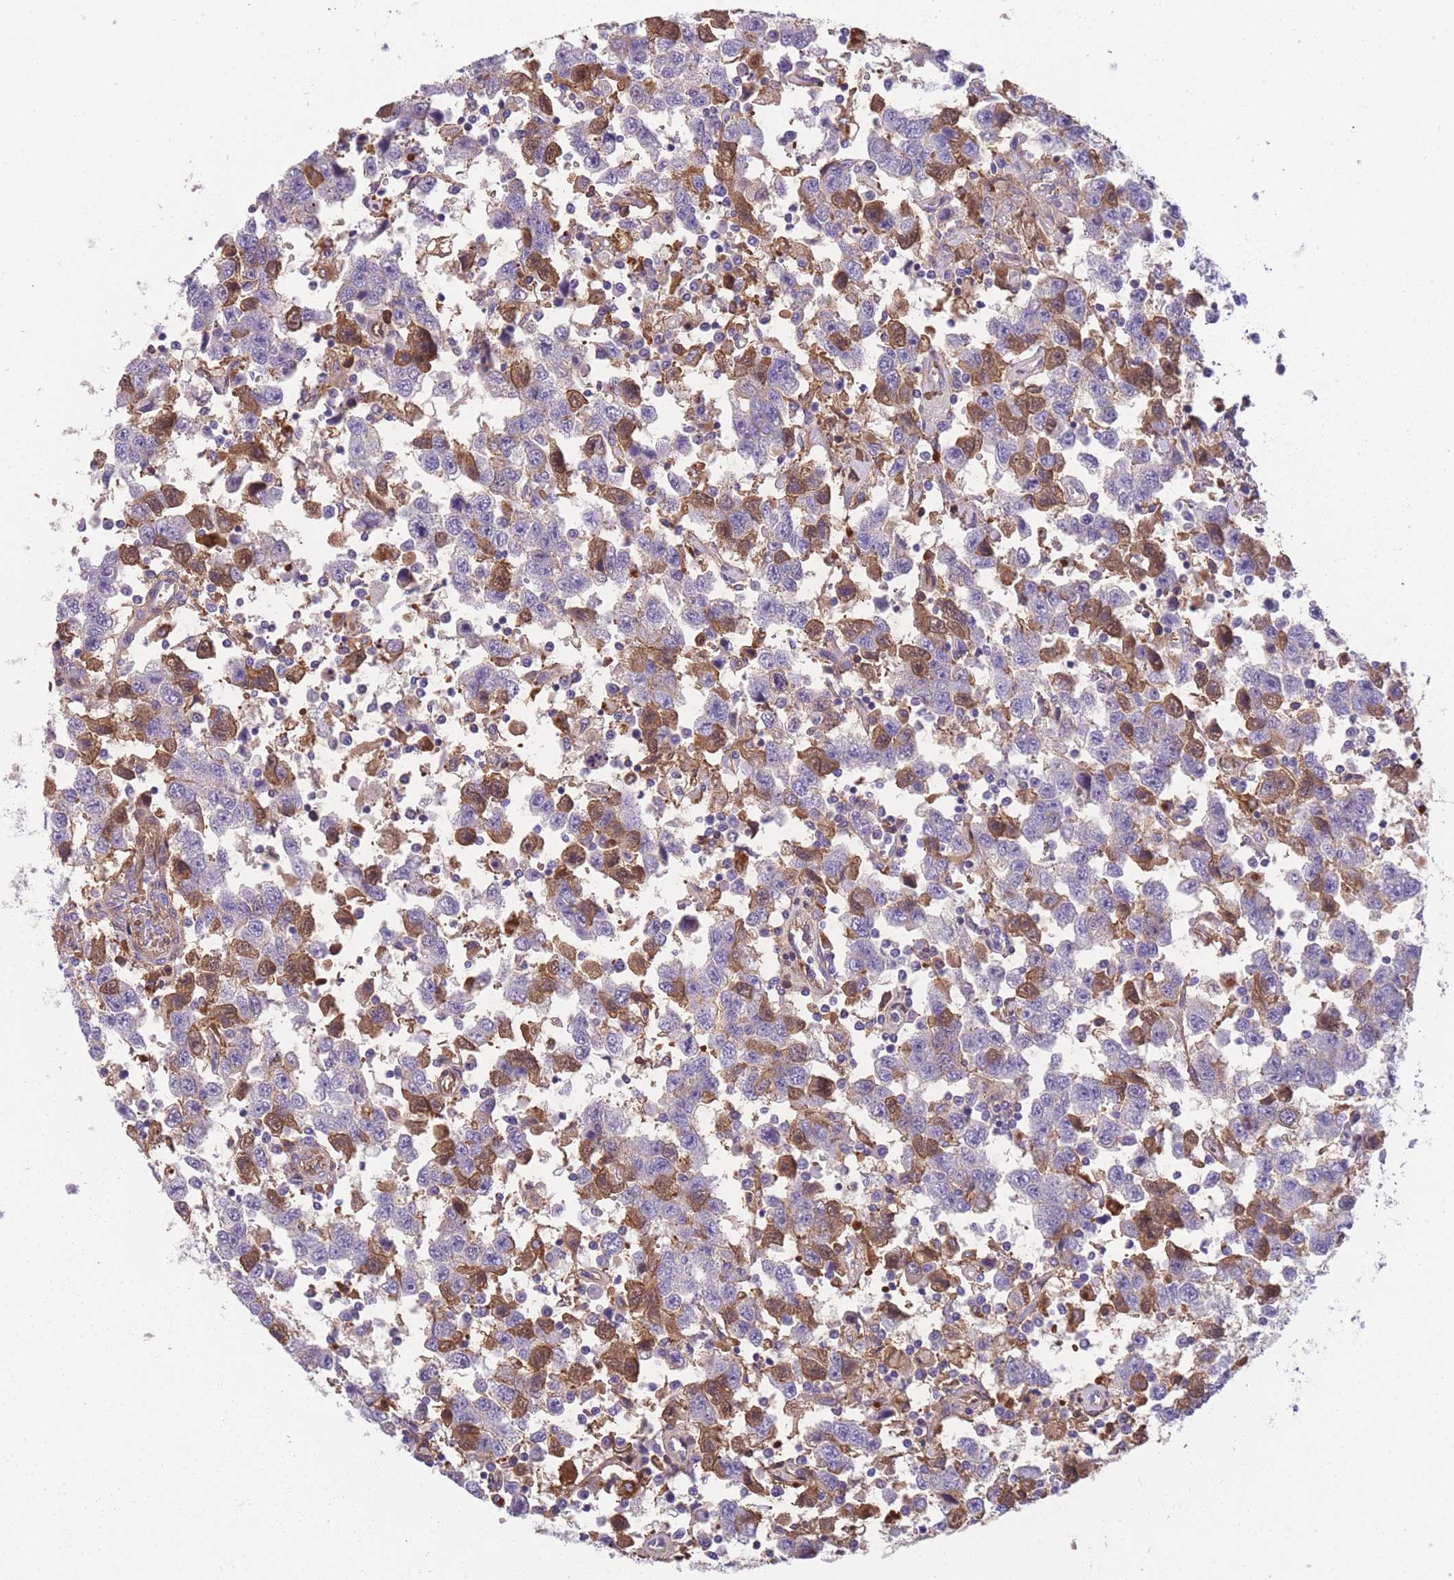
{"staining": {"intensity": "moderate", "quantity": "25%-75%", "location": "cytoplasmic/membranous"}, "tissue": "testis cancer", "cell_type": "Tumor cells", "image_type": "cancer", "snomed": [{"axis": "morphology", "description": "Seminoma, NOS"}, {"axis": "topography", "description": "Testis"}], "caption": "DAB (3,3'-diaminobenzidine) immunohistochemical staining of human testis seminoma displays moderate cytoplasmic/membranous protein staining in about 25%-75% of tumor cells.", "gene": "GNAT1", "patient": {"sex": "male", "age": 41}}